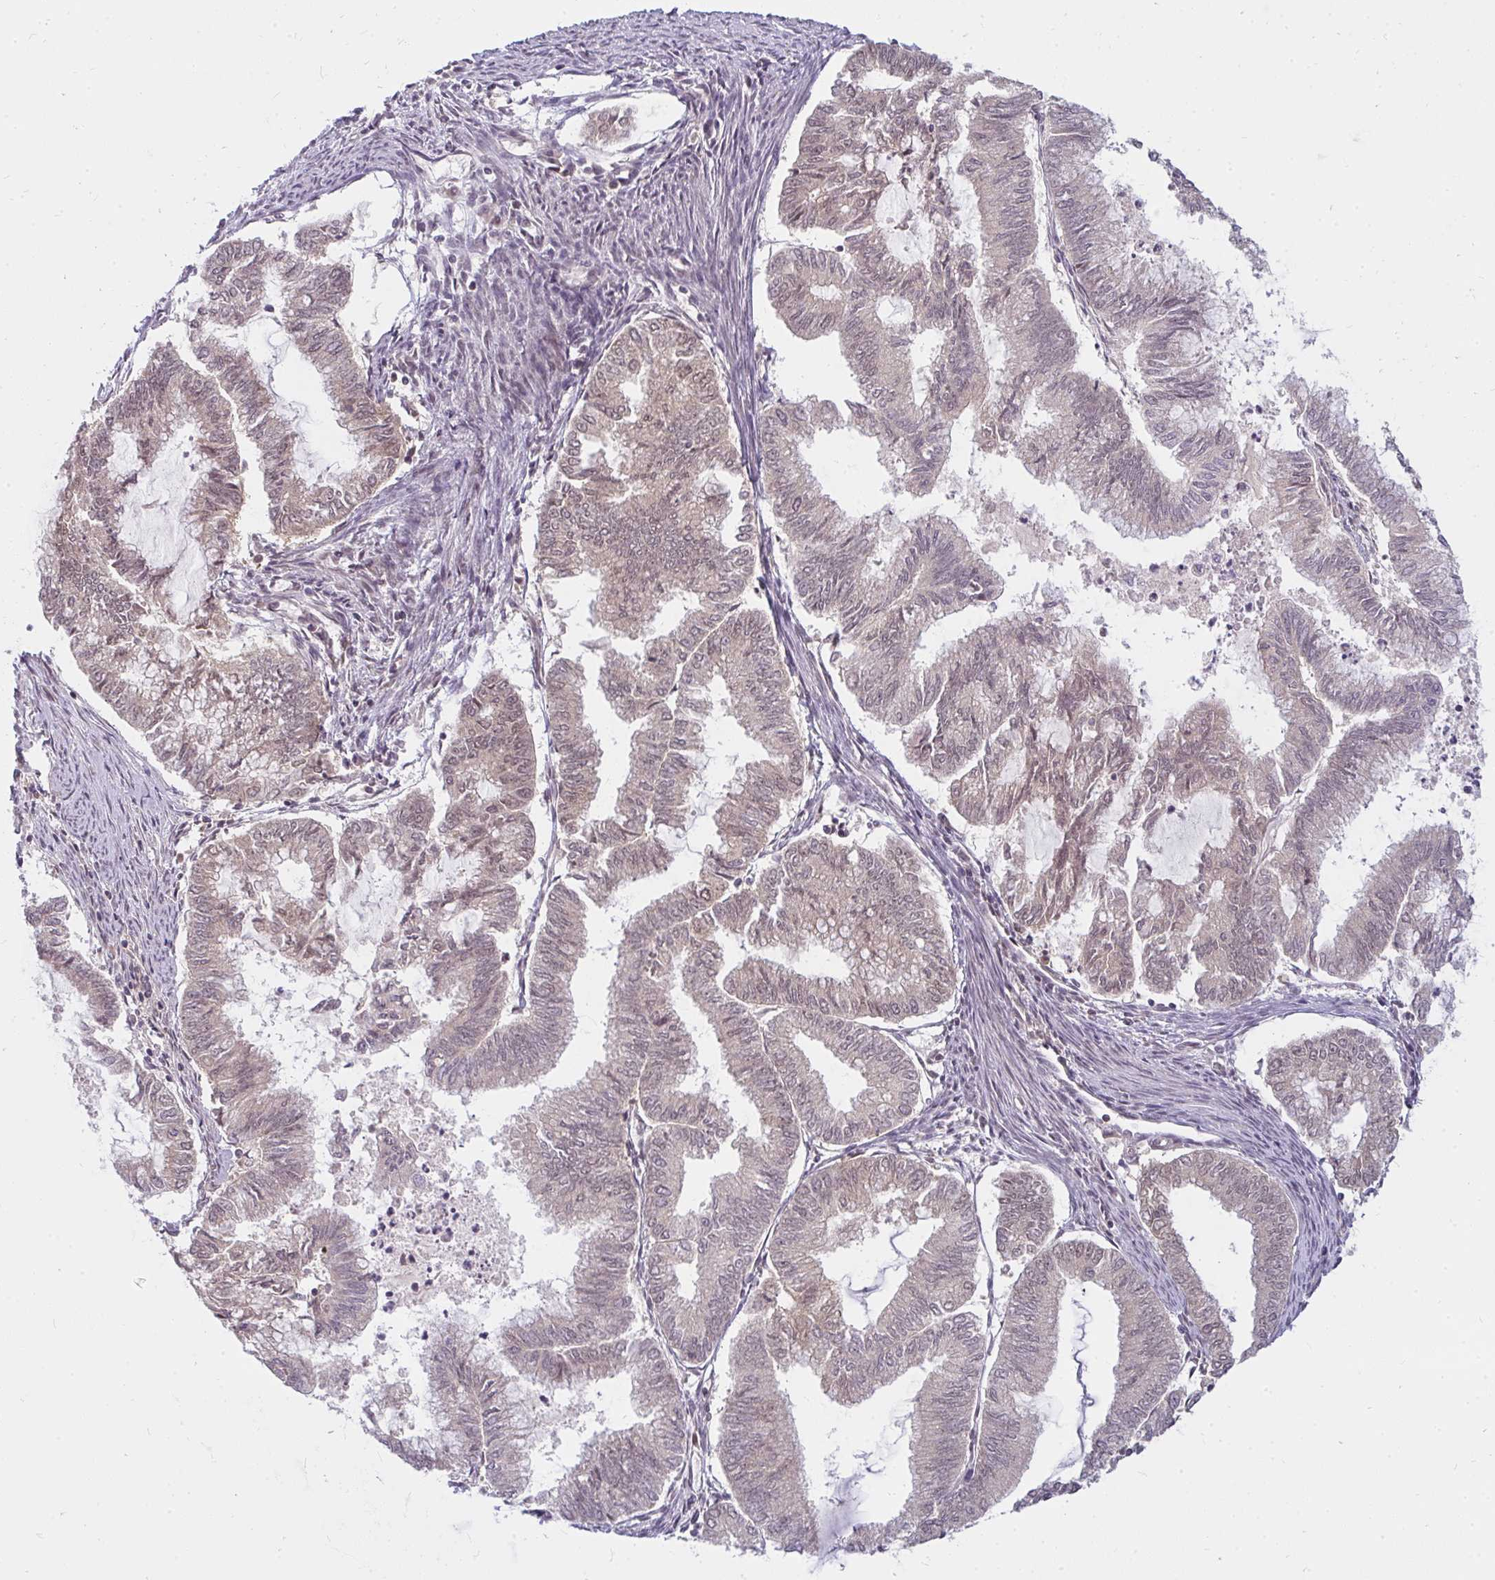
{"staining": {"intensity": "weak", "quantity": "<25%", "location": "nuclear"}, "tissue": "endometrial cancer", "cell_type": "Tumor cells", "image_type": "cancer", "snomed": [{"axis": "morphology", "description": "Adenocarcinoma, NOS"}, {"axis": "topography", "description": "Endometrium"}], "caption": "DAB immunohistochemical staining of human endometrial adenocarcinoma demonstrates no significant positivity in tumor cells.", "gene": "GTF3C6", "patient": {"sex": "female", "age": 79}}